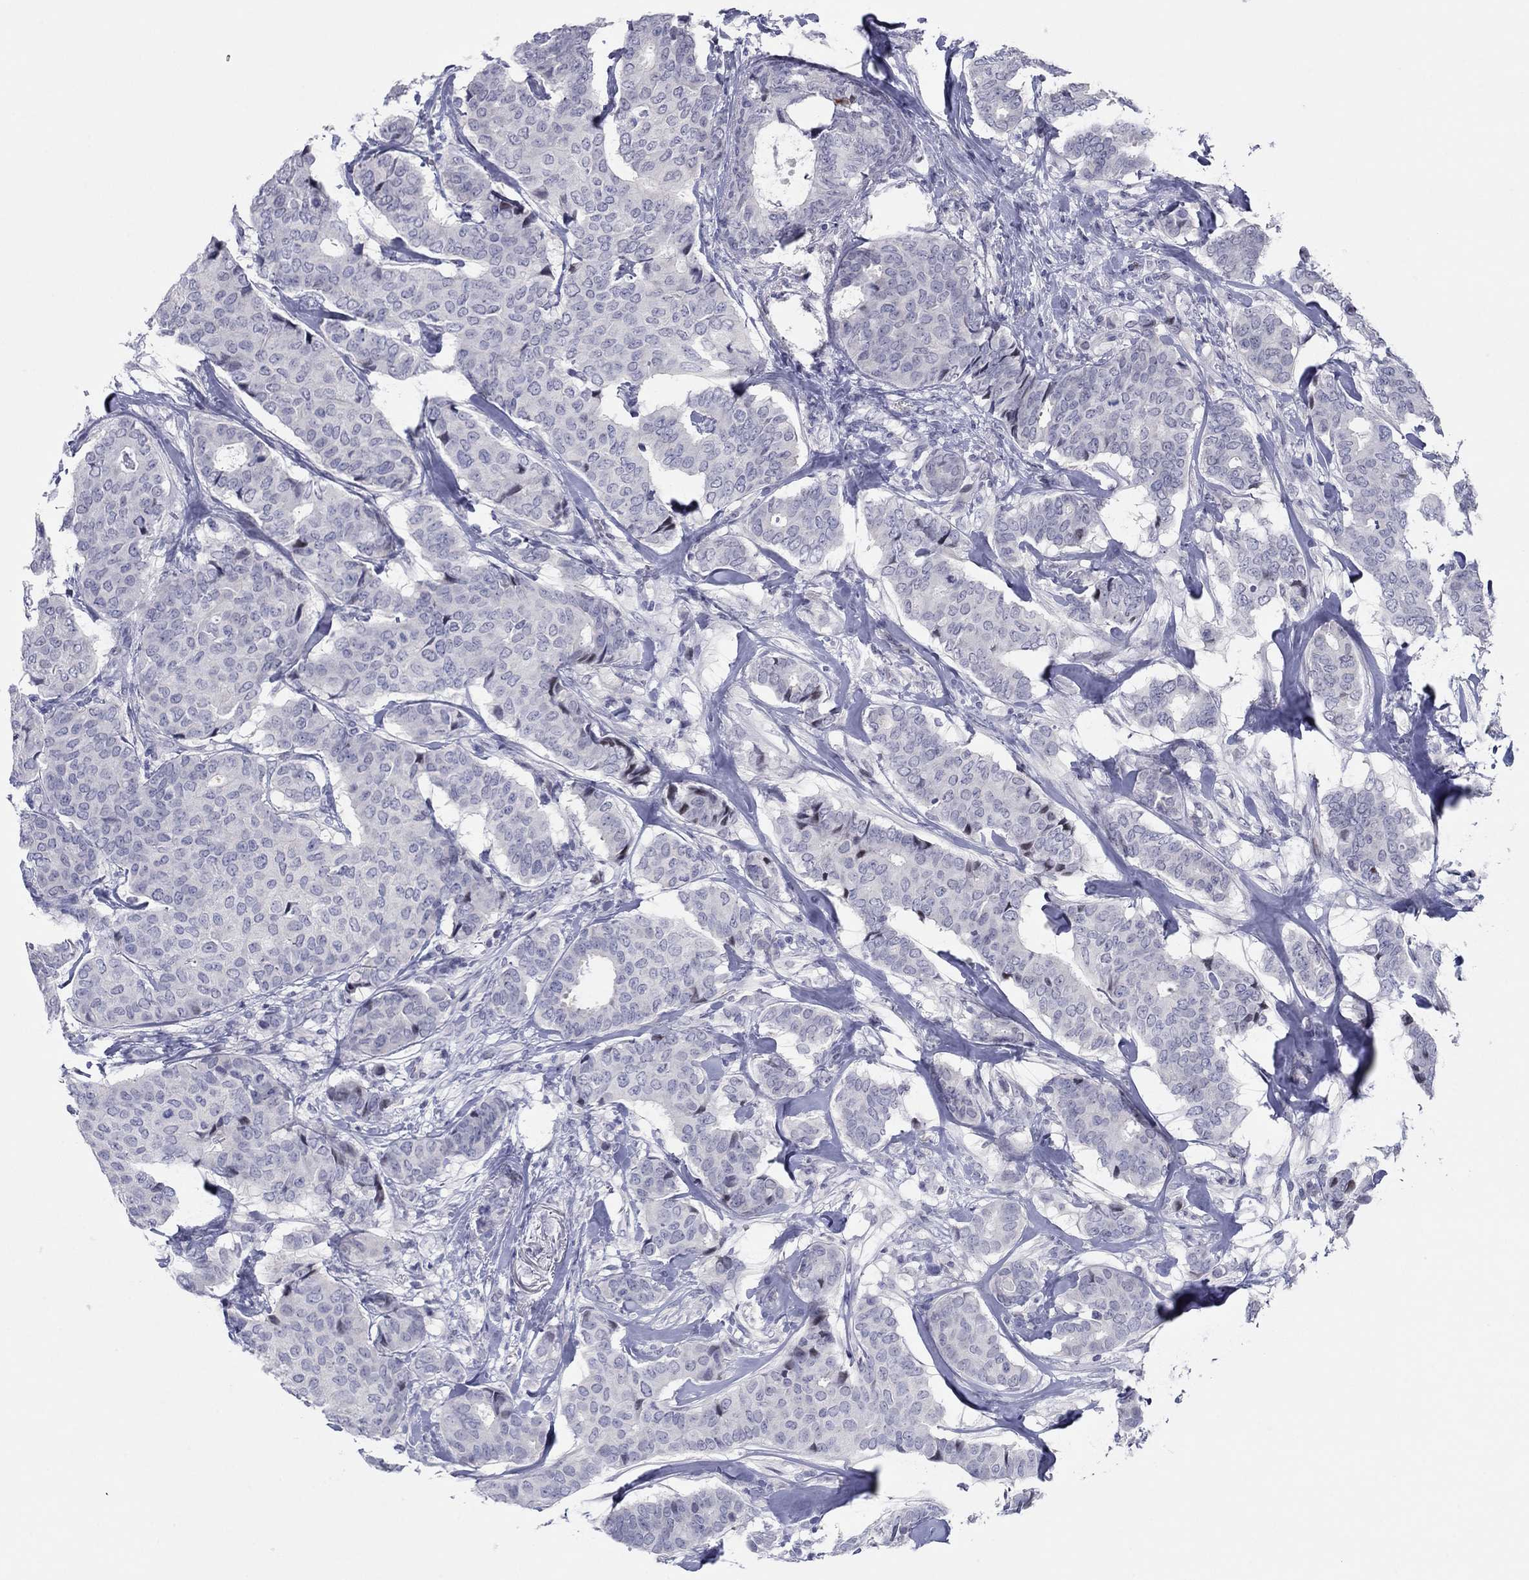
{"staining": {"intensity": "negative", "quantity": "none", "location": "none"}, "tissue": "breast cancer", "cell_type": "Tumor cells", "image_type": "cancer", "snomed": [{"axis": "morphology", "description": "Duct carcinoma"}, {"axis": "topography", "description": "Breast"}], "caption": "A micrograph of breast infiltrating ductal carcinoma stained for a protein demonstrates no brown staining in tumor cells. Brightfield microscopy of immunohistochemistry stained with DAB (brown) and hematoxylin (blue), captured at high magnification.", "gene": "ITGAE", "patient": {"sex": "female", "age": 75}}